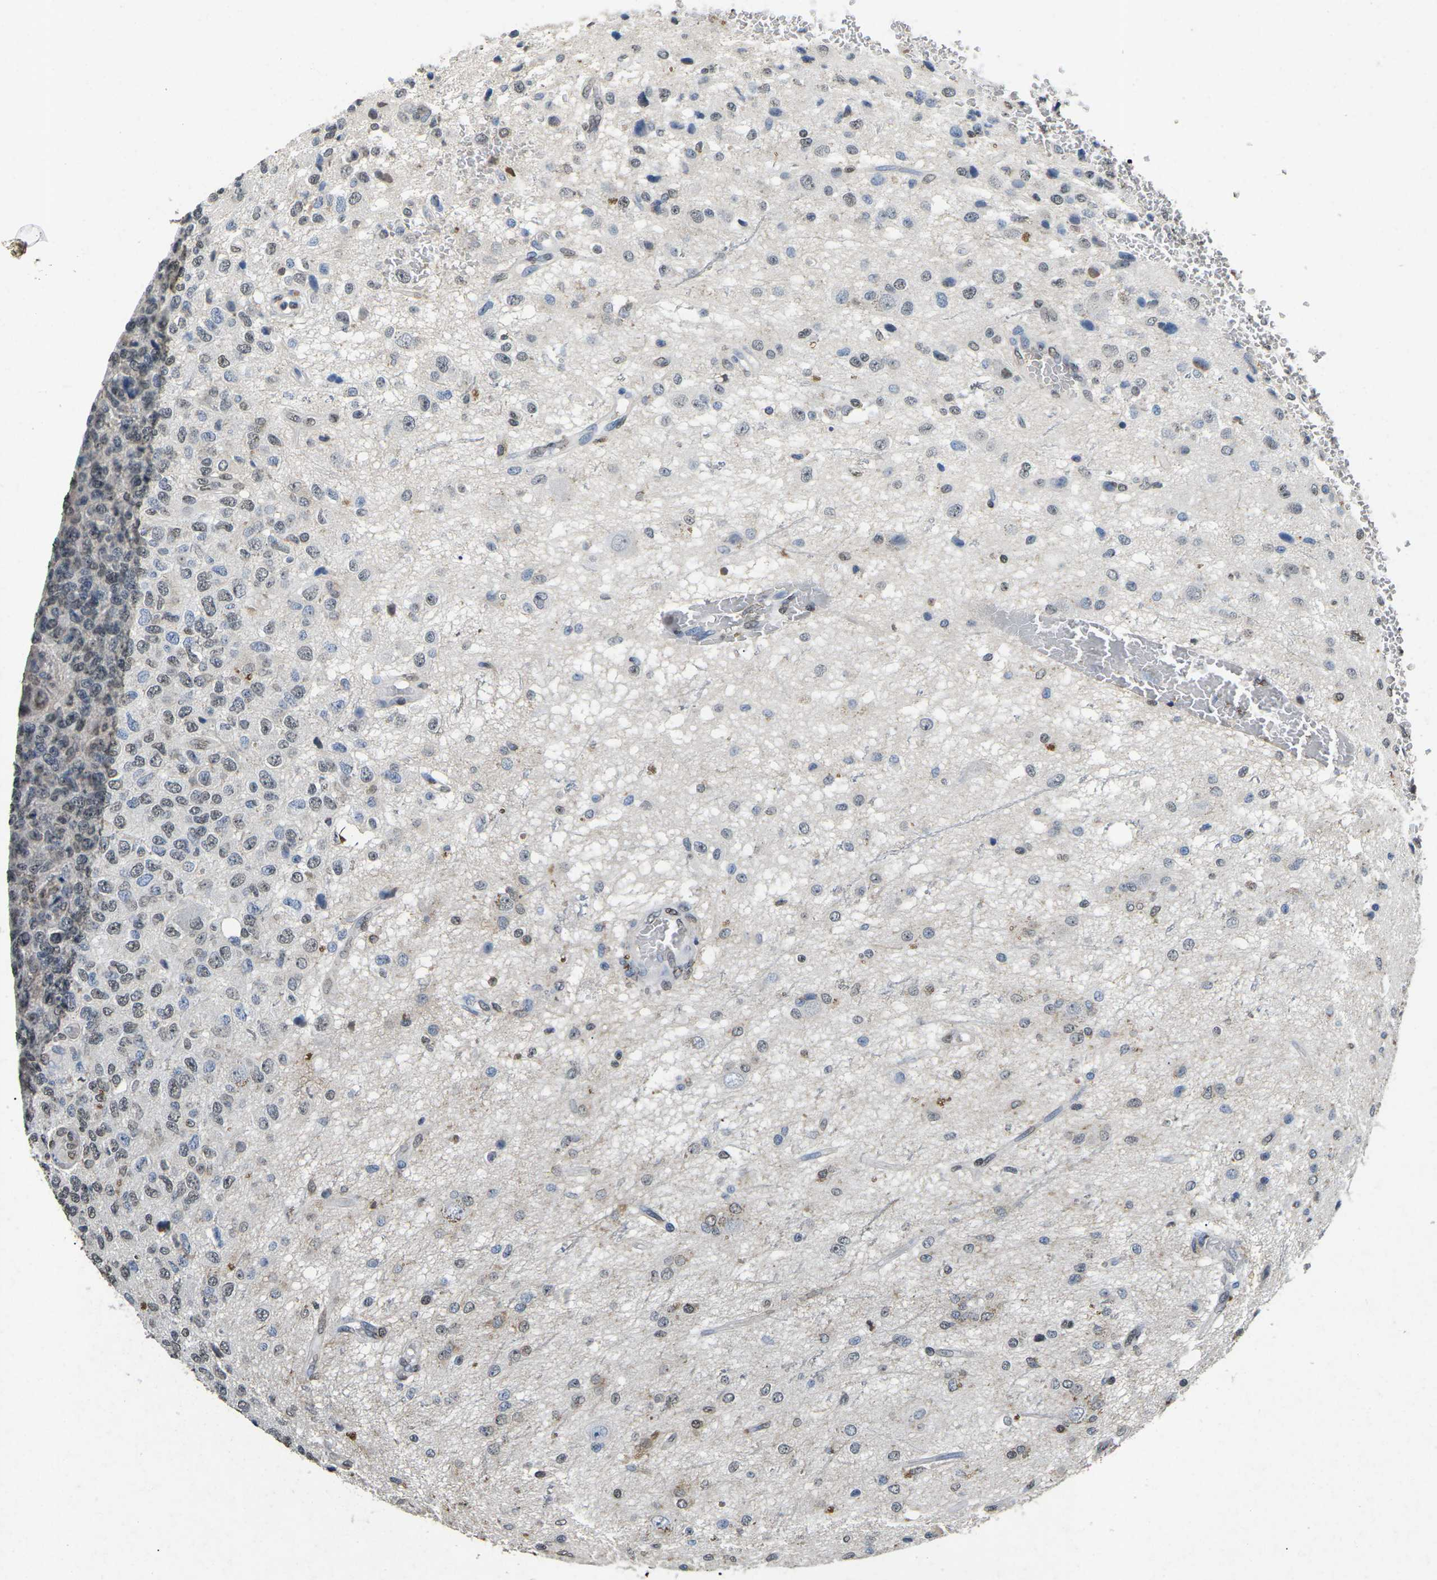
{"staining": {"intensity": "weak", "quantity": "25%-75%", "location": "nuclear"}, "tissue": "glioma", "cell_type": "Tumor cells", "image_type": "cancer", "snomed": [{"axis": "morphology", "description": "Glioma, malignant, High grade"}, {"axis": "topography", "description": "pancreas cauda"}], "caption": "IHC image of human high-grade glioma (malignant) stained for a protein (brown), which shows low levels of weak nuclear expression in about 25%-75% of tumor cells.", "gene": "SCNN1B", "patient": {"sex": "male", "age": 60}}